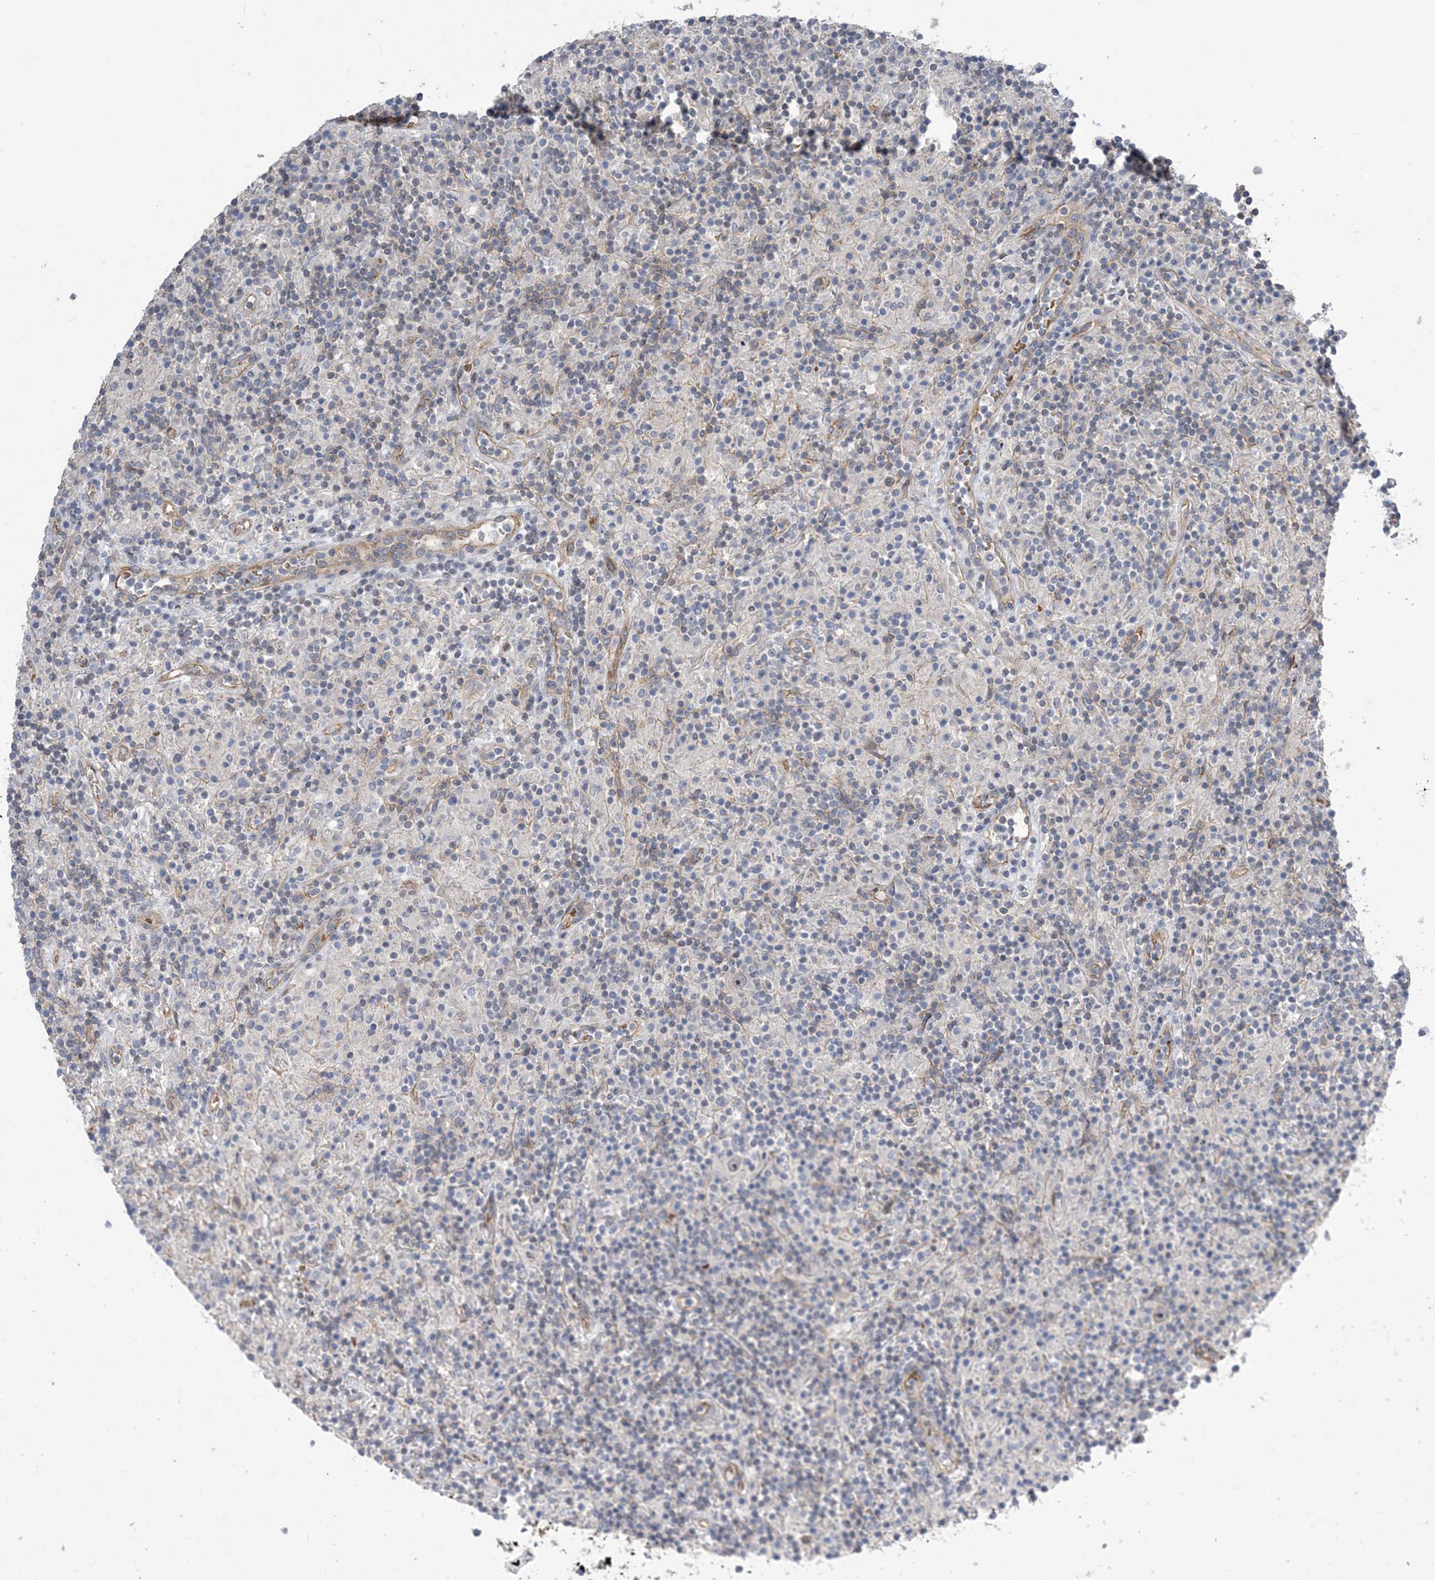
{"staining": {"intensity": "moderate", "quantity": "<25%", "location": "nuclear"}, "tissue": "lymphoma", "cell_type": "Tumor cells", "image_type": "cancer", "snomed": [{"axis": "morphology", "description": "Hodgkin's disease, NOS"}, {"axis": "topography", "description": "Lymph node"}], "caption": "Lymphoma stained with a protein marker demonstrates moderate staining in tumor cells.", "gene": "AOC1", "patient": {"sex": "male", "age": 70}}